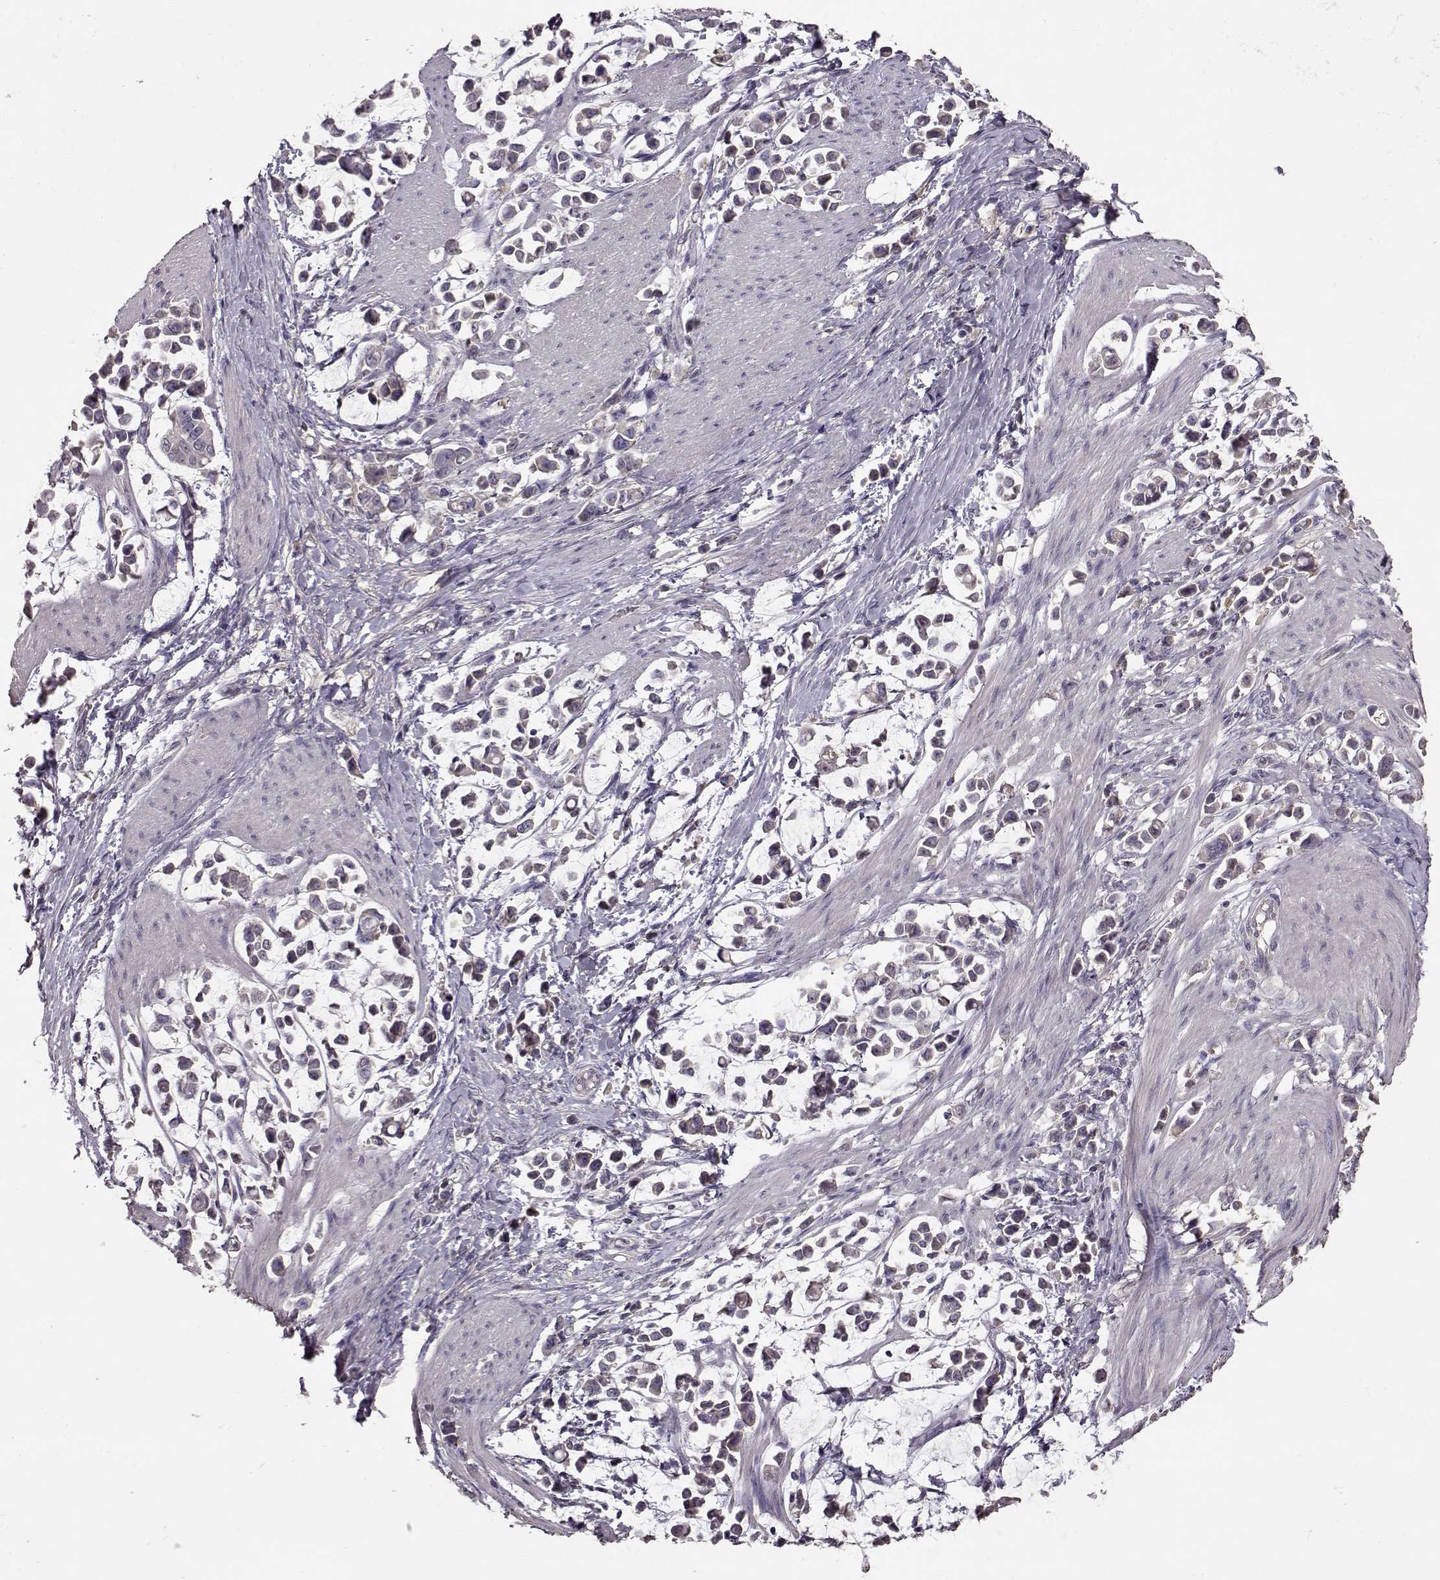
{"staining": {"intensity": "negative", "quantity": "none", "location": "none"}, "tissue": "stomach cancer", "cell_type": "Tumor cells", "image_type": "cancer", "snomed": [{"axis": "morphology", "description": "Adenocarcinoma, NOS"}, {"axis": "topography", "description": "Stomach"}], "caption": "Immunohistochemistry of stomach cancer exhibits no staining in tumor cells. Brightfield microscopy of immunohistochemistry (IHC) stained with DAB (brown) and hematoxylin (blue), captured at high magnification.", "gene": "PMCH", "patient": {"sex": "male", "age": 82}}